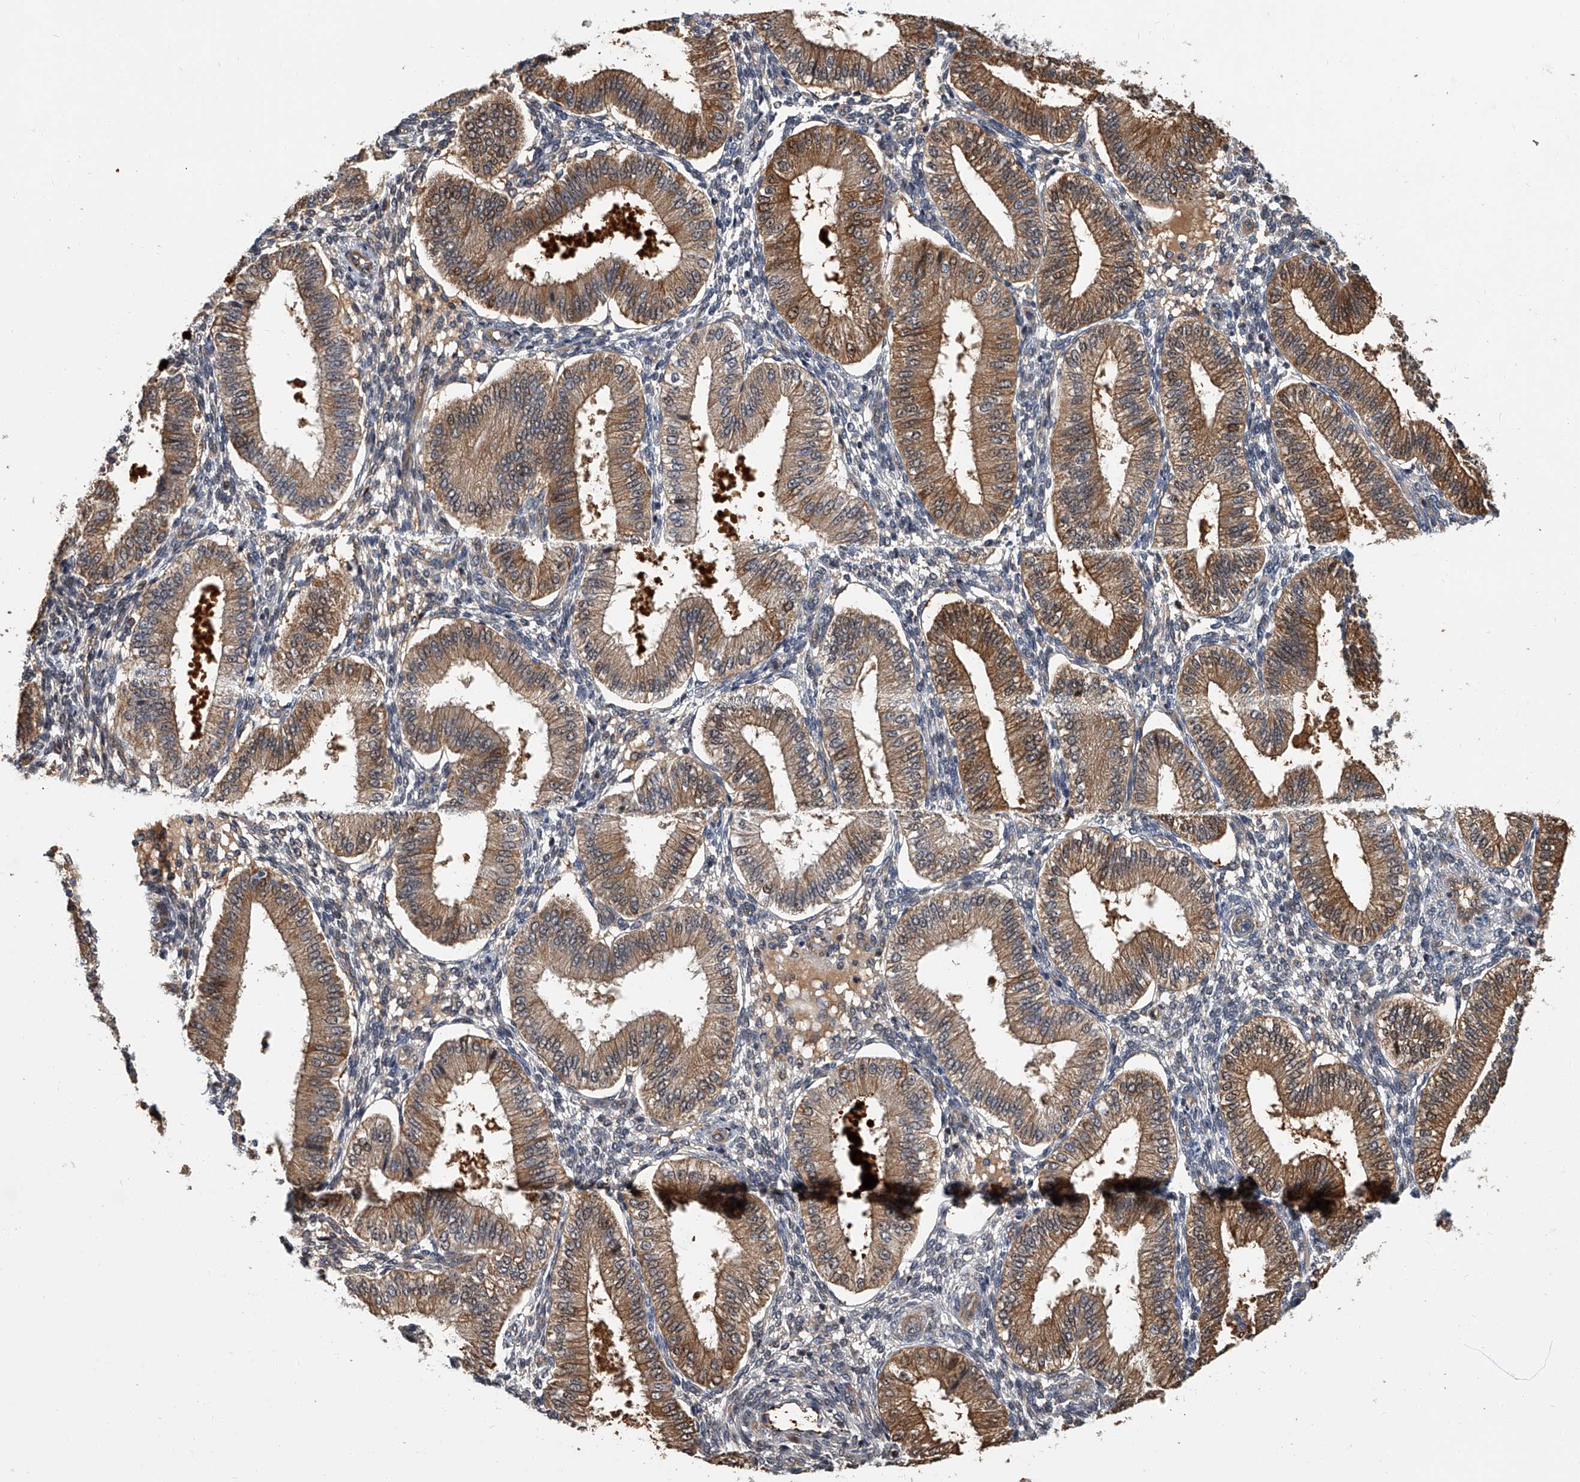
{"staining": {"intensity": "weak", "quantity": "25%-75%", "location": "cytoplasmic/membranous"}, "tissue": "endometrium", "cell_type": "Cells in endometrial stroma", "image_type": "normal", "snomed": [{"axis": "morphology", "description": "Normal tissue, NOS"}, {"axis": "topography", "description": "Endometrium"}], "caption": "Human endometrium stained with a brown dye exhibits weak cytoplasmic/membranous positive positivity in about 25%-75% of cells in endometrial stroma.", "gene": "CD200", "patient": {"sex": "female", "age": 39}}